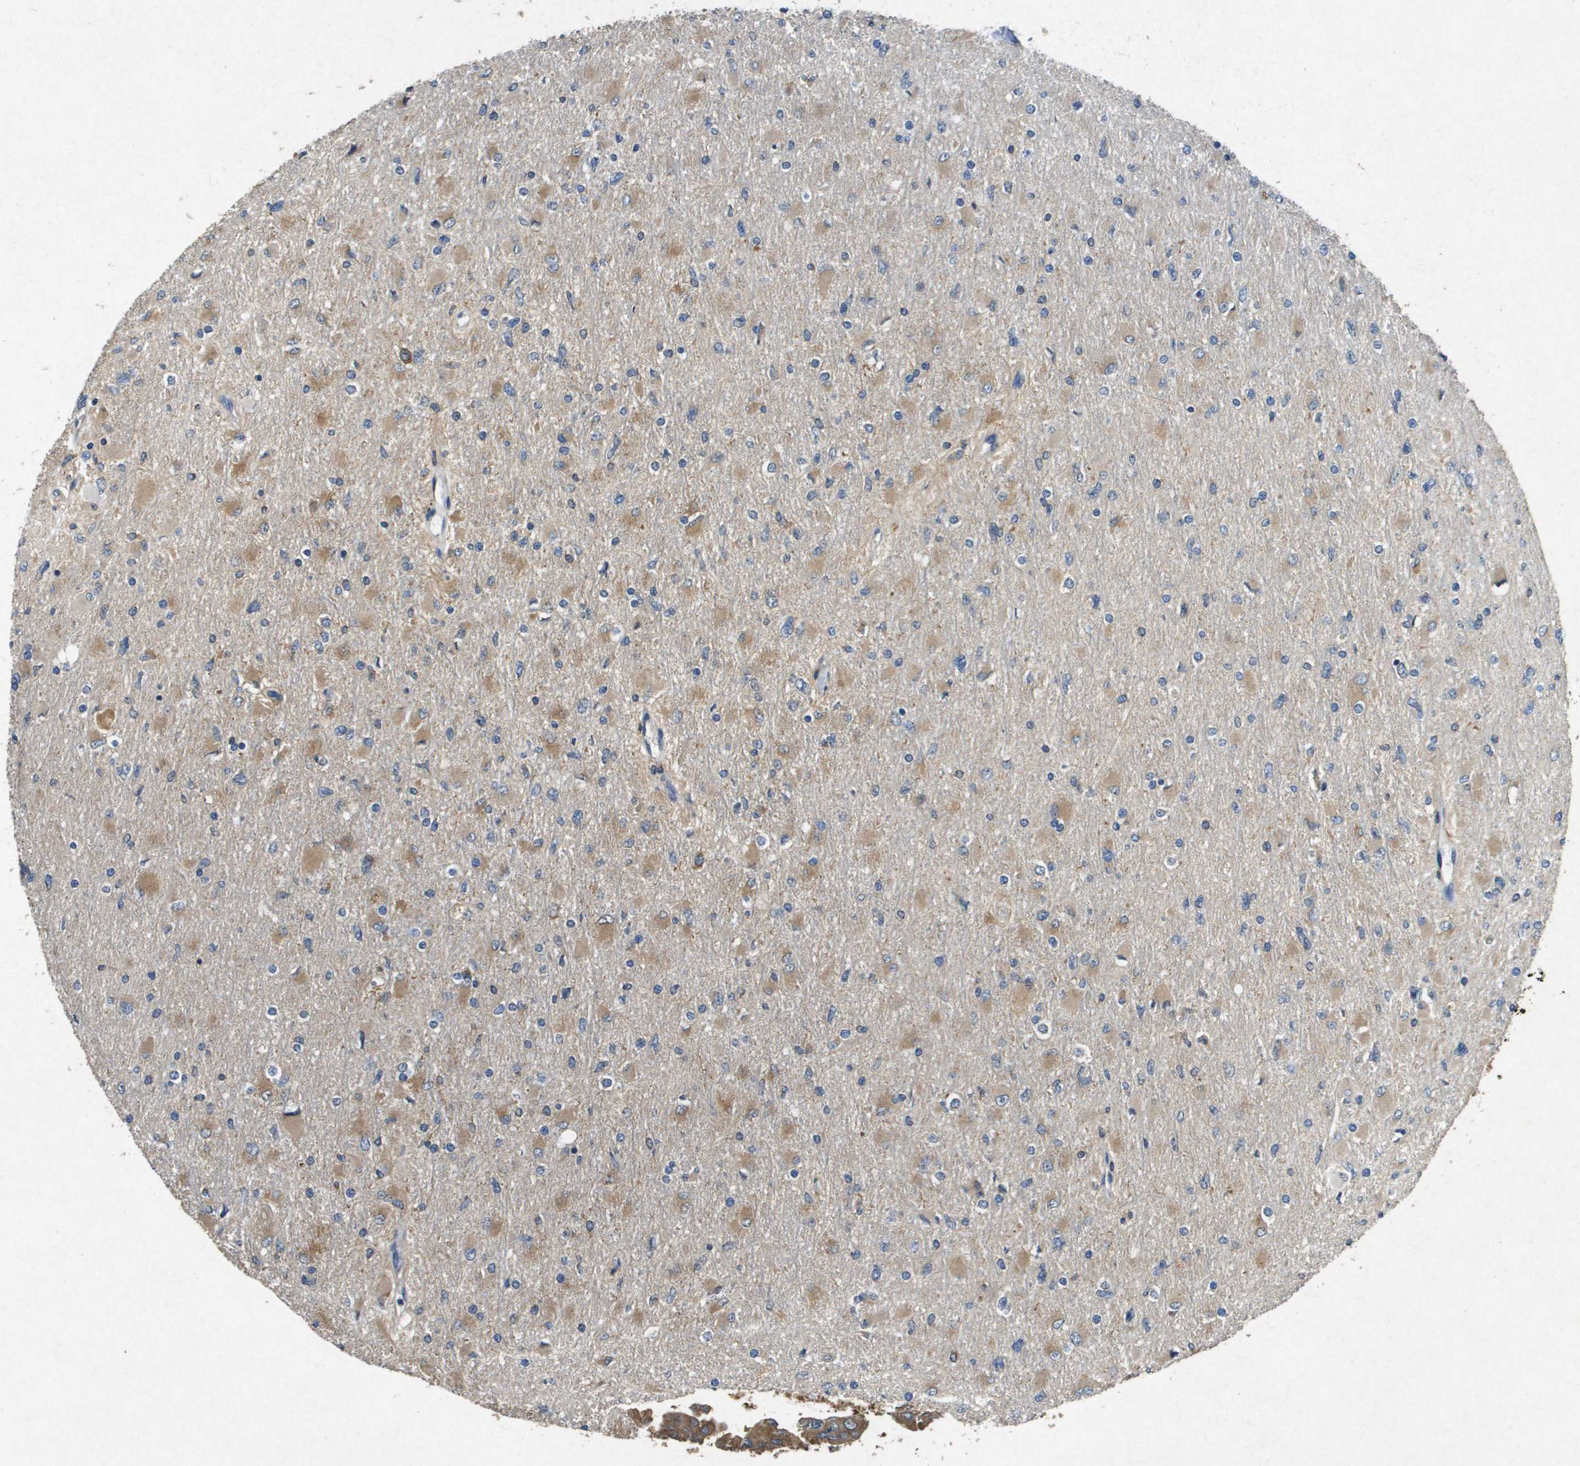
{"staining": {"intensity": "moderate", "quantity": "25%-75%", "location": "cytoplasmic/membranous"}, "tissue": "glioma", "cell_type": "Tumor cells", "image_type": "cancer", "snomed": [{"axis": "morphology", "description": "Glioma, malignant, High grade"}, {"axis": "topography", "description": "Cerebral cortex"}], "caption": "Moderate cytoplasmic/membranous staining is present in approximately 25%-75% of tumor cells in glioma. (IHC, brightfield microscopy, high magnification).", "gene": "PTPRT", "patient": {"sex": "female", "age": 36}}